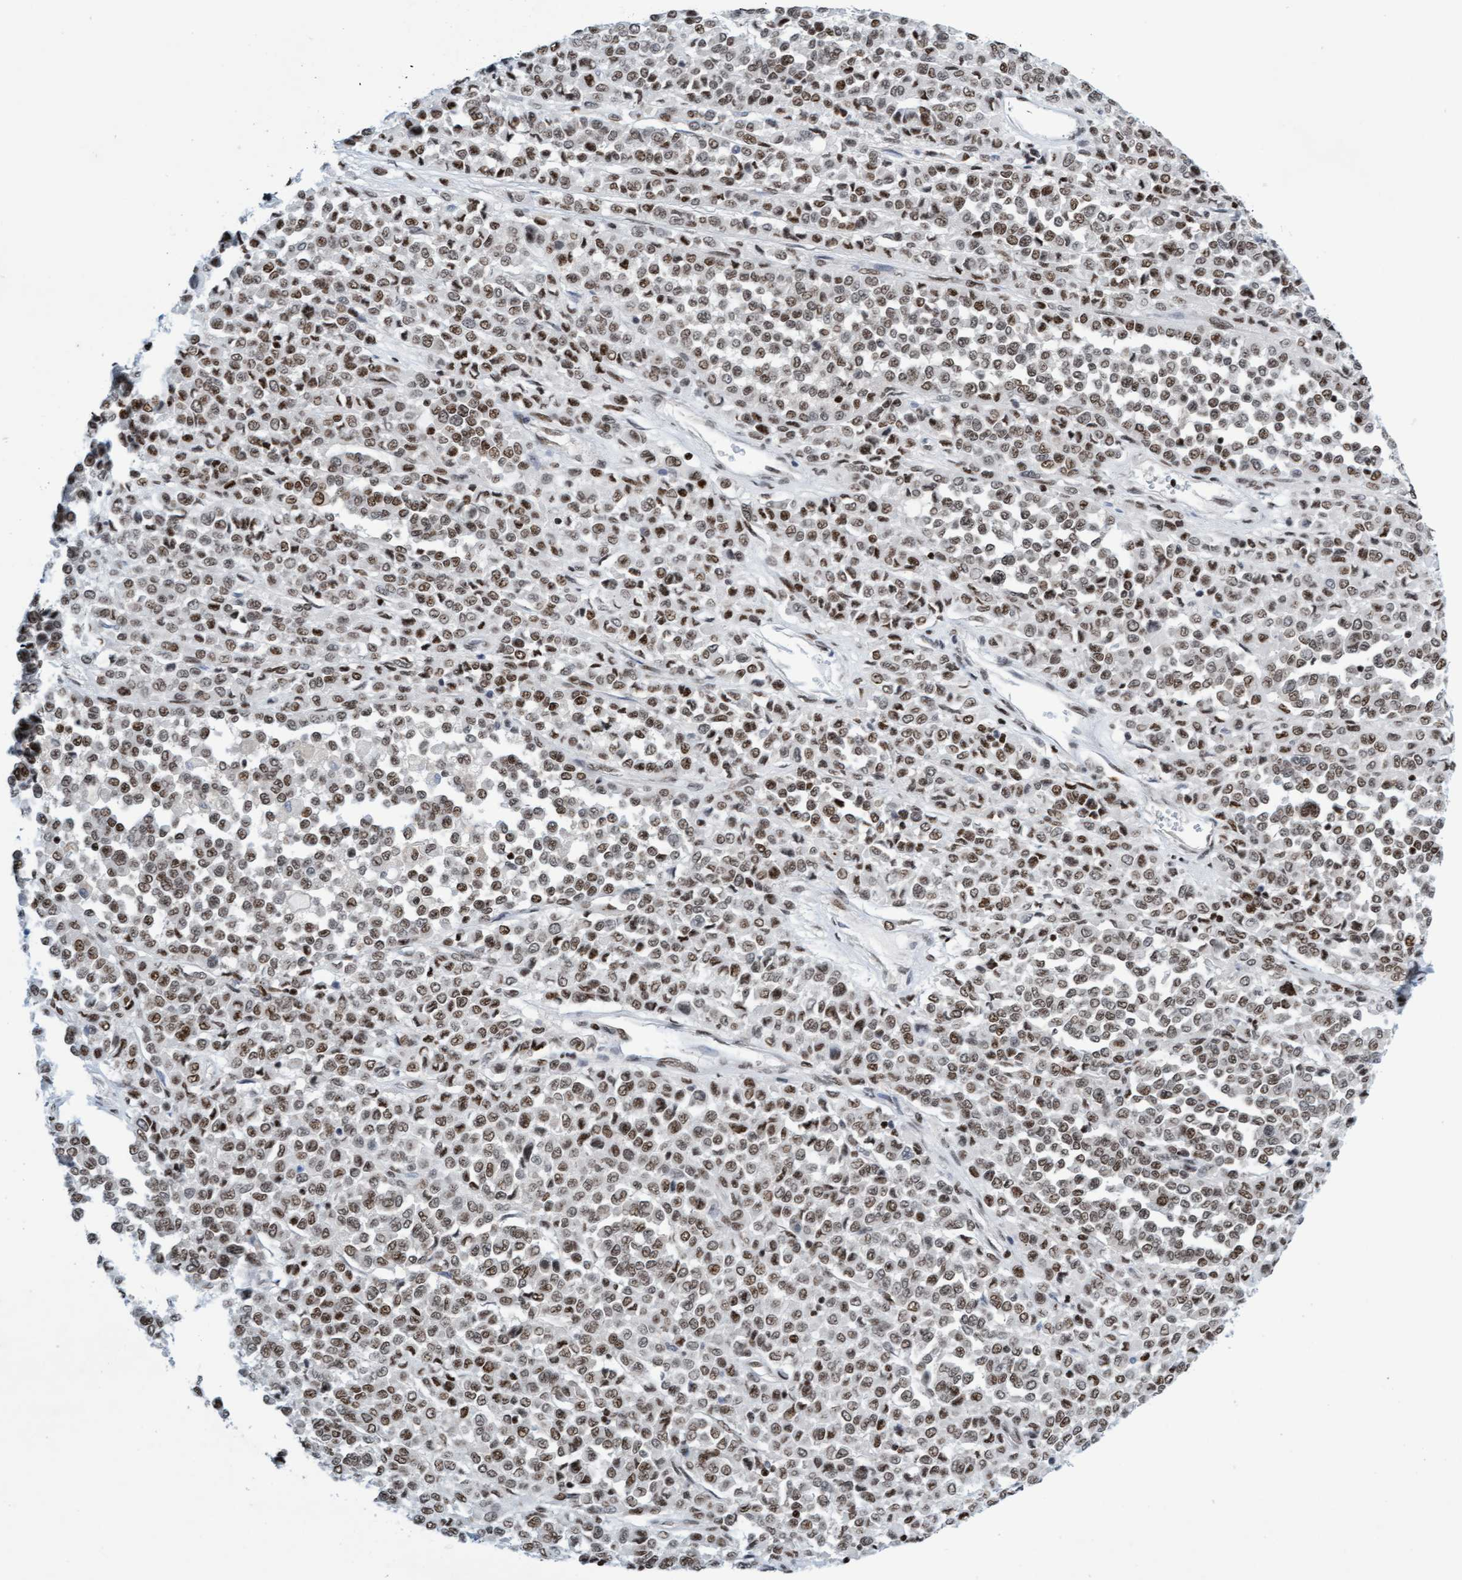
{"staining": {"intensity": "weak", "quantity": ">75%", "location": "nuclear"}, "tissue": "melanoma", "cell_type": "Tumor cells", "image_type": "cancer", "snomed": [{"axis": "morphology", "description": "Malignant melanoma, Metastatic site"}, {"axis": "topography", "description": "Pancreas"}], "caption": "Human melanoma stained with a brown dye shows weak nuclear positive positivity in about >75% of tumor cells.", "gene": "GLRX2", "patient": {"sex": "female", "age": 30}}